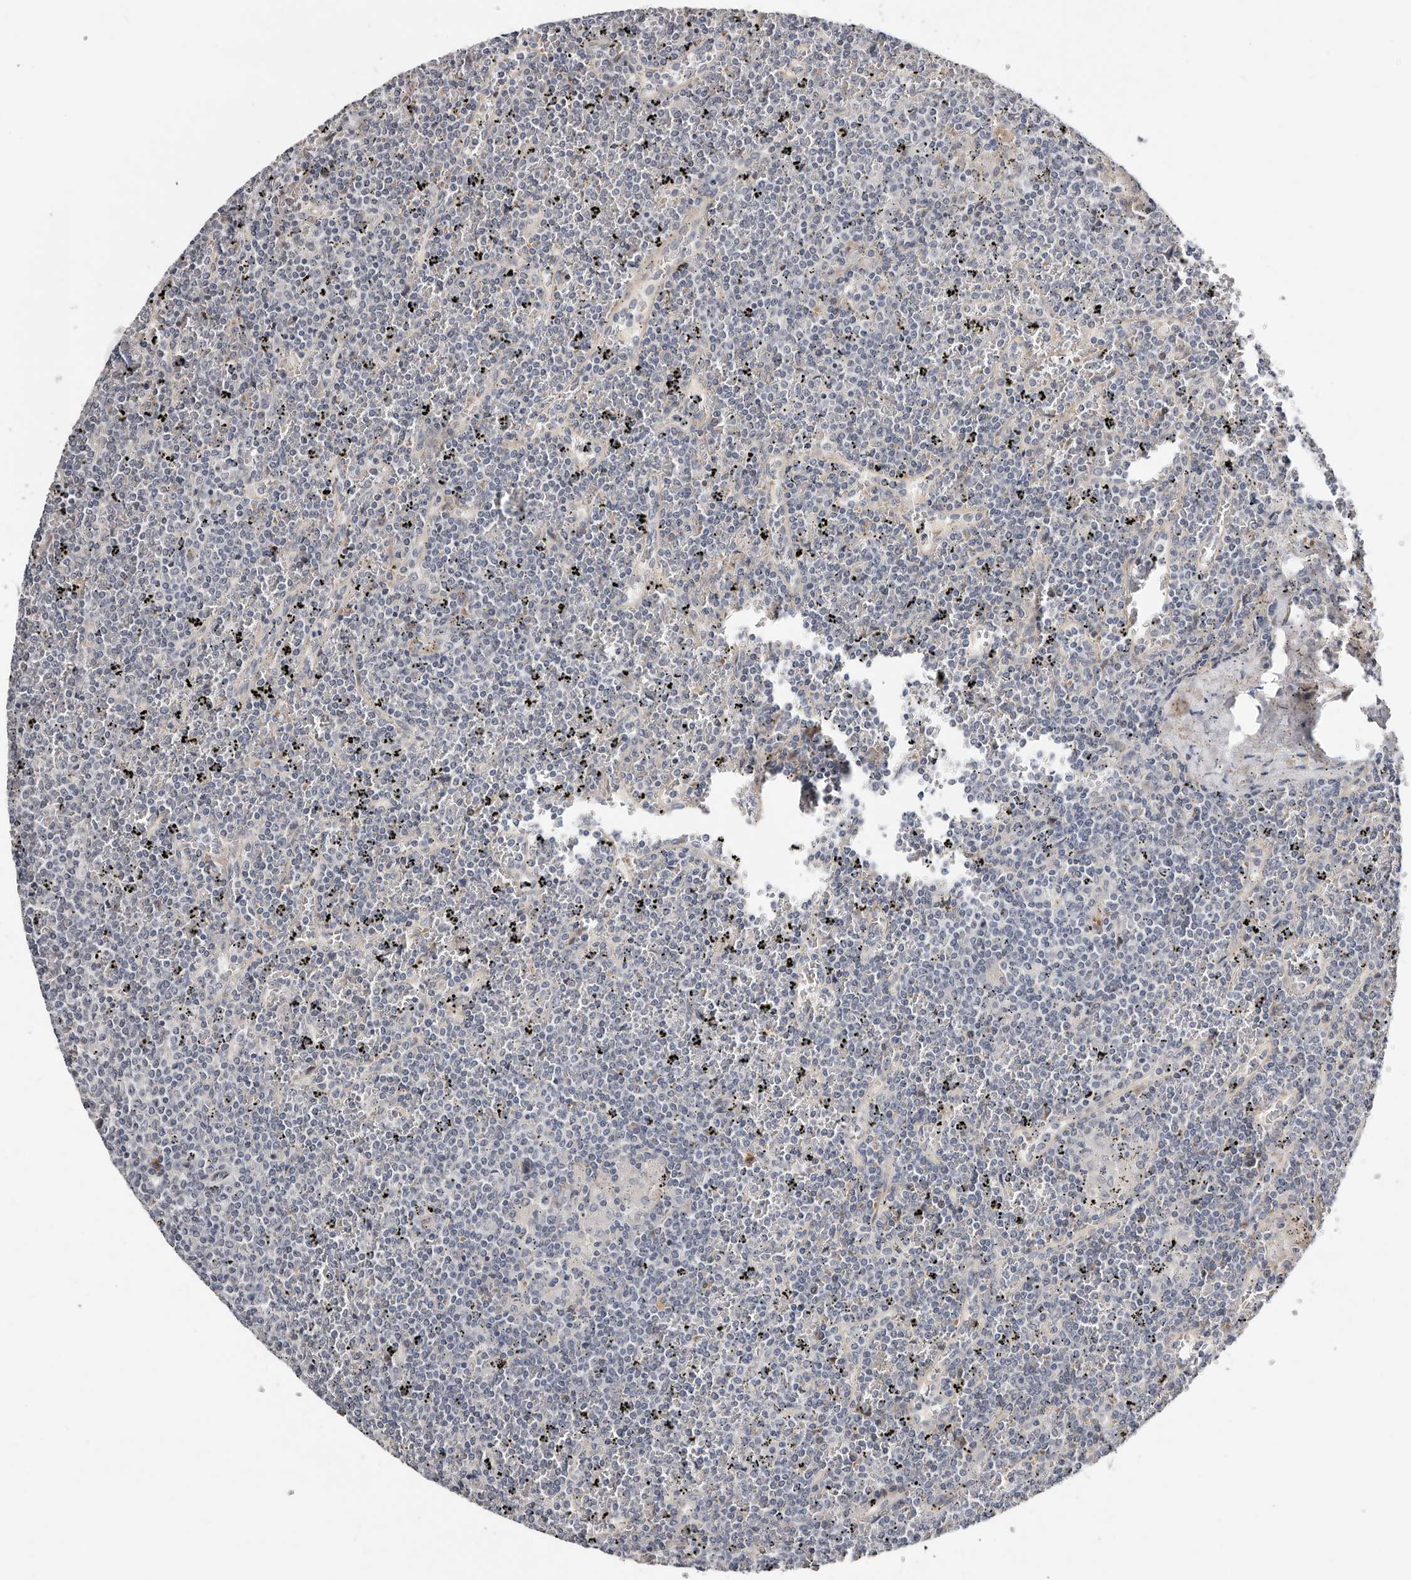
{"staining": {"intensity": "negative", "quantity": "none", "location": "none"}, "tissue": "lymphoma", "cell_type": "Tumor cells", "image_type": "cancer", "snomed": [{"axis": "morphology", "description": "Malignant lymphoma, non-Hodgkin's type, Low grade"}, {"axis": "topography", "description": "Spleen"}], "caption": "A photomicrograph of human lymphoma is negative for staining in tumor cells.", "gene": "USH1C", "patient": {"sex": "female", "age": 19}}